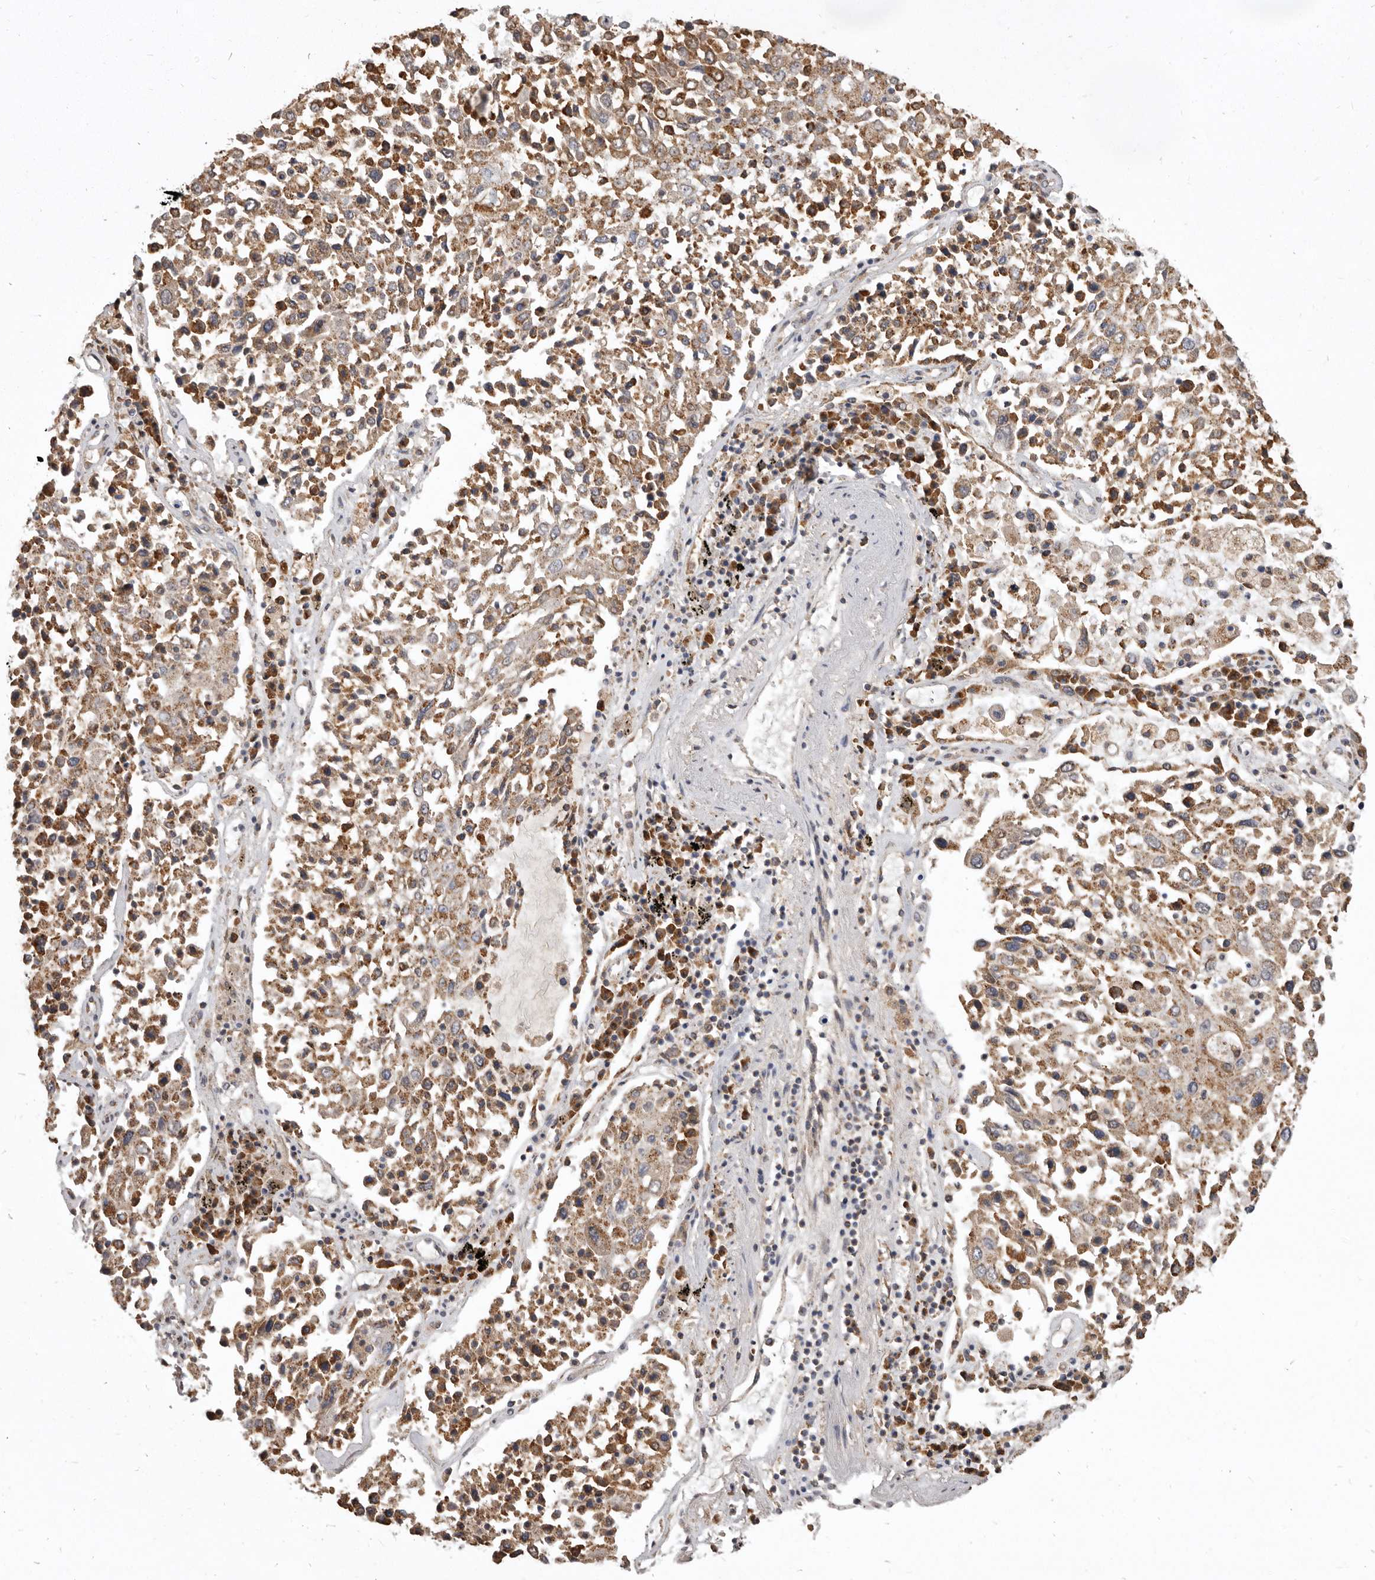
{"staining": {"intensity": "moderate", "quantity": ">75%", "location": "cytoplasmic/membranous"}, "tissue": "lung cancer", "cell_type": "Tumor cells", "image_type": "cancer", "snomed": [{"axis": "morphology", "description": "Squamous cell carcinoma, NOS"}, {"axis": "topography", "description": "Lung"}], "caption": "Immunohistochemistry image of neoplastic tissue: squamous cell carcinoma (lung) stained using immunohistochemistry reveals medium levels of moderate protein expression localized specifically in the cytoplasmic/membranous of tumor cells, appearing as a cytoplasmic/membranous brown color.", "gene": "CDK5RAP3", "patient": {"sex": "male", "age": 65}}